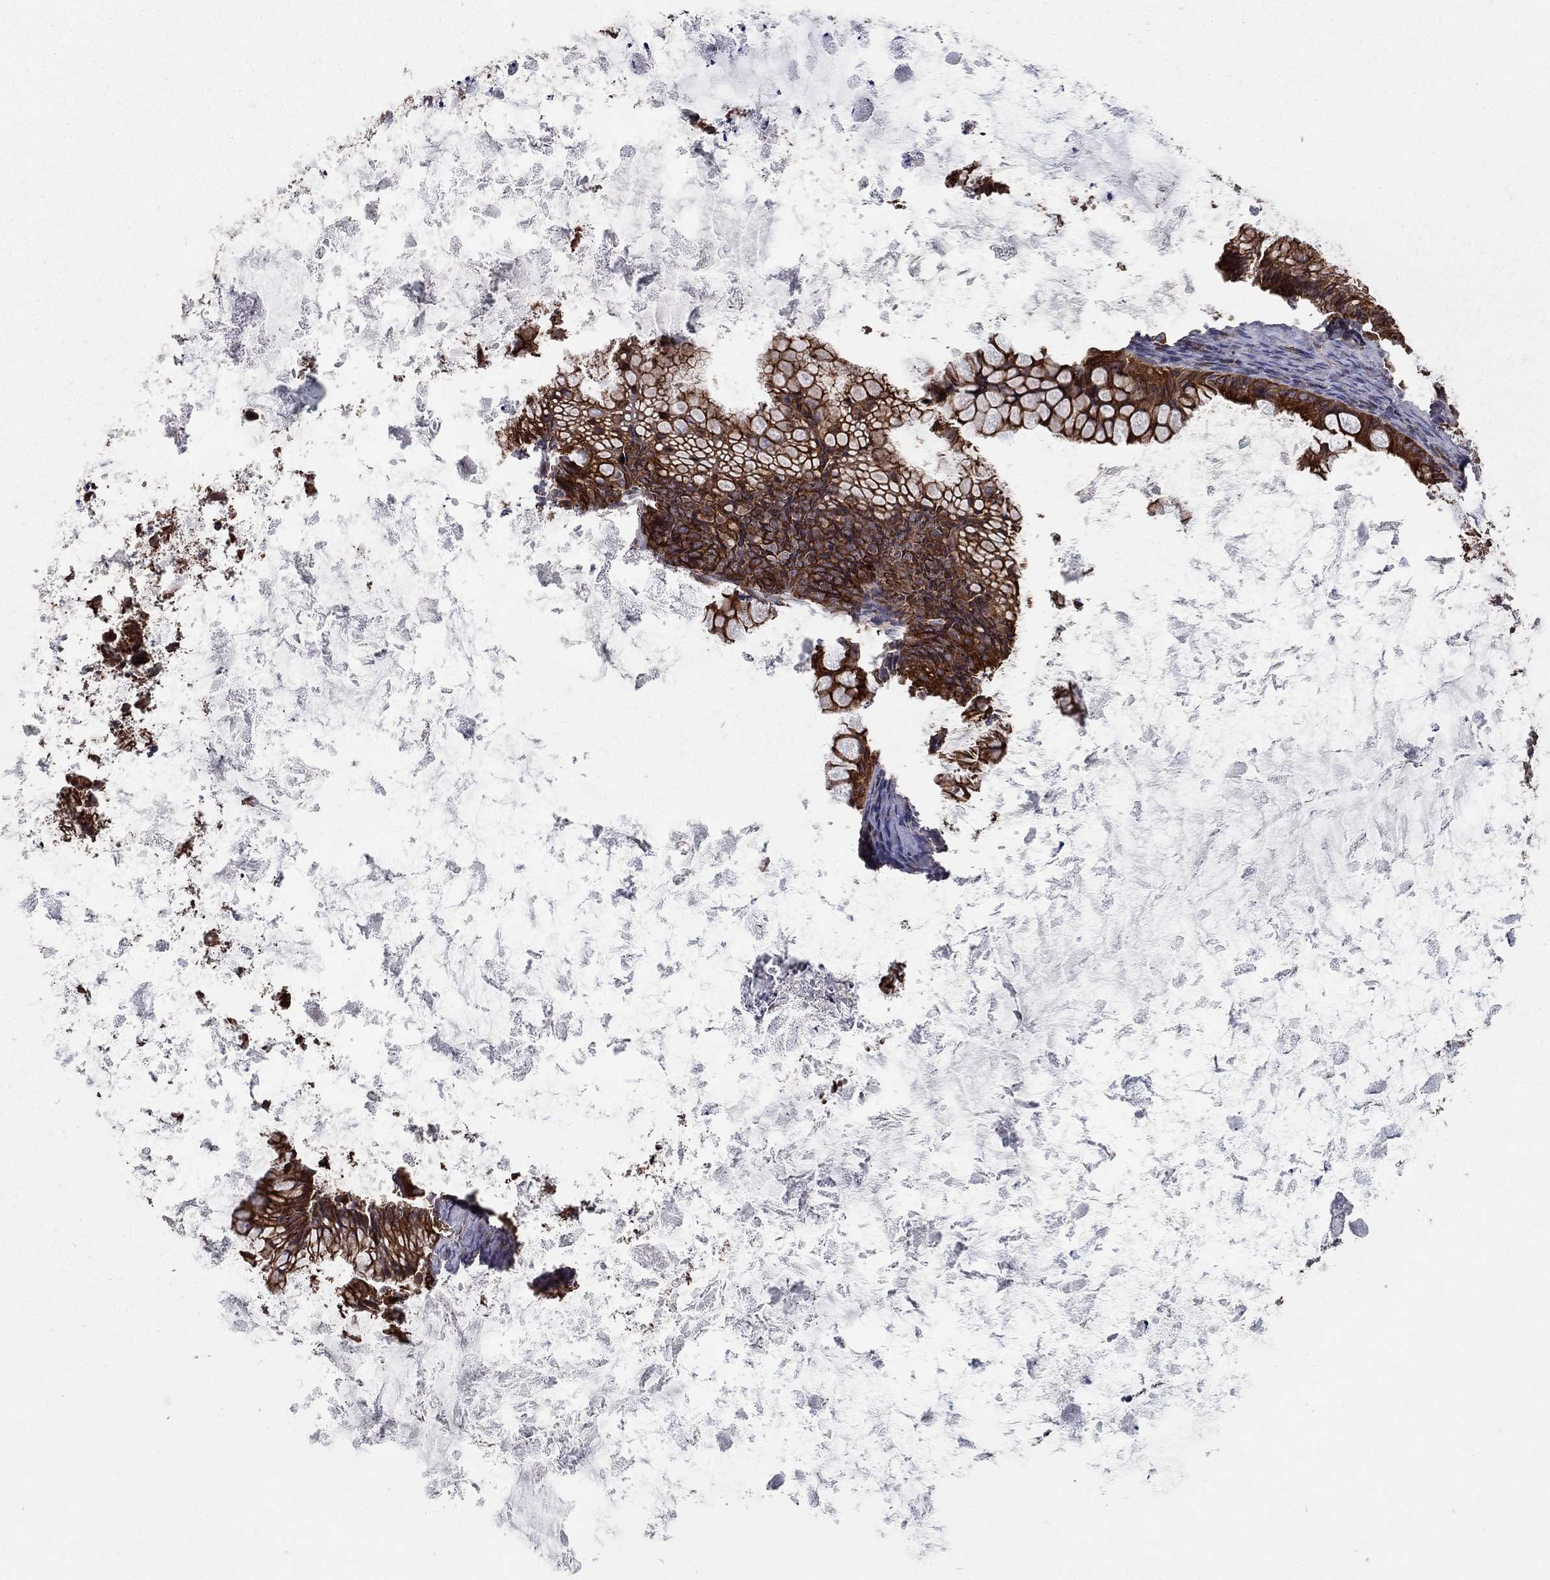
{"staining": {"intensity": "strong", "quantity": ">75%", "location": "cytoplasmic/membranous"}, "tissue": "ovarian cancer", "cell_type": "Tumor cells", "image_type": "cancer", "snomed": [{"axis": "morphology", "description": "Cystadenocarcinoma, mucinous, NOS"}, {"axis": "topography", "description": "Ovary"}], "caption": "Protein expression analysis of ovarian cancer (mucinous cystadenocarcinoma) demonstrates strong cytoplasmic/membranous expression in approximately >75% of tumor cells.", "gene": "BMERB1", "patient": {"sex": "female", "age": 35}}